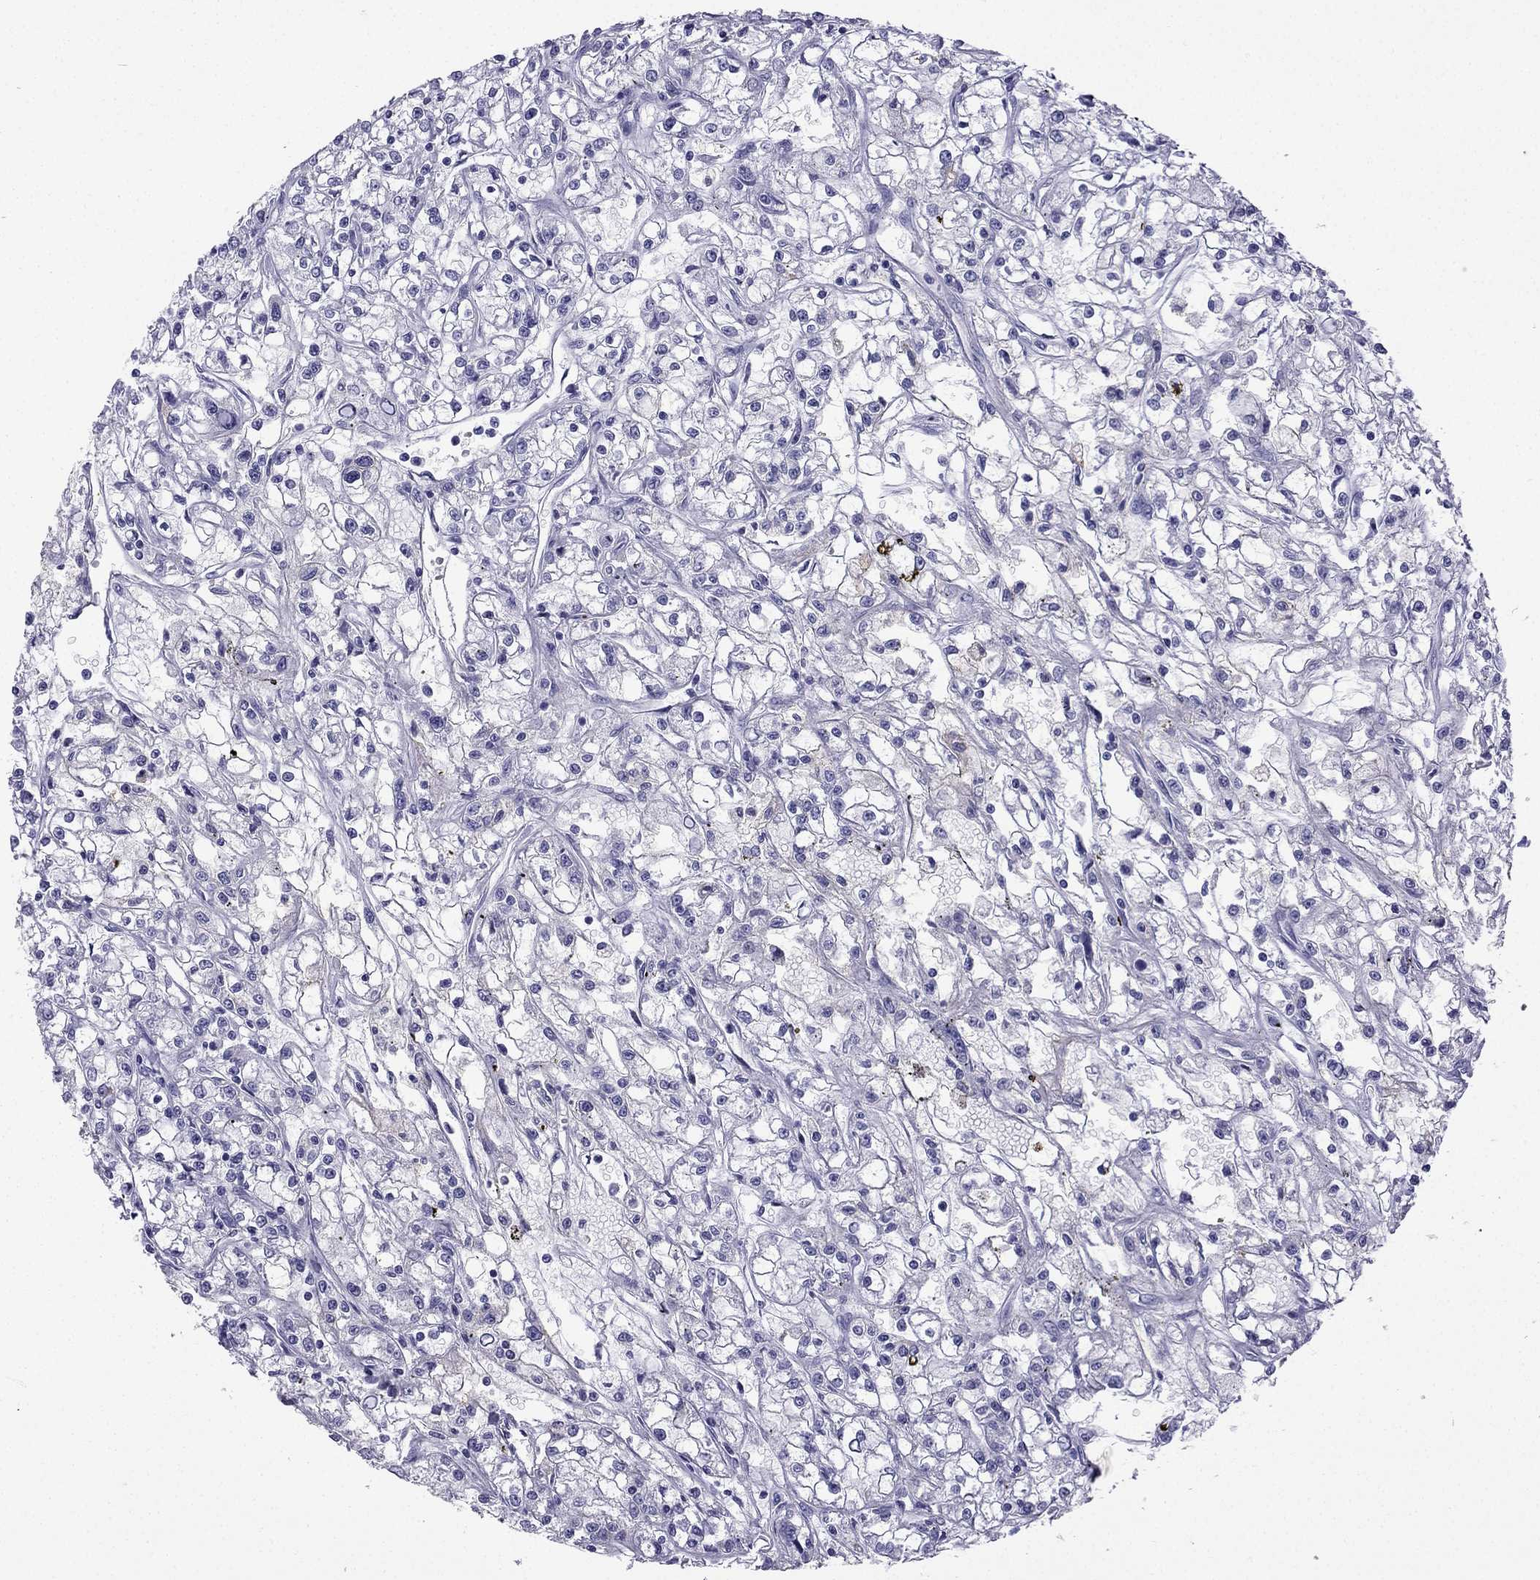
{"staining": {"intensity": "negative", "quantity": "none", "location": "none"}, "tissue": "renal cancer", "cell_type": "Tumor cells", "image_type": "cancer", "snomed": [{"axis": "morphology", "description": "Adenocarcinoma, NOS"}, {"axis": "topography", "description": "Kidney"}], "caption": "IHC micrograph of human renal adenocarcinoma stained for a protein (brown), which exhibits no staining in tumor cells.", "gene": "GJA8", "patient": {"sex": "female", "age": 59}}